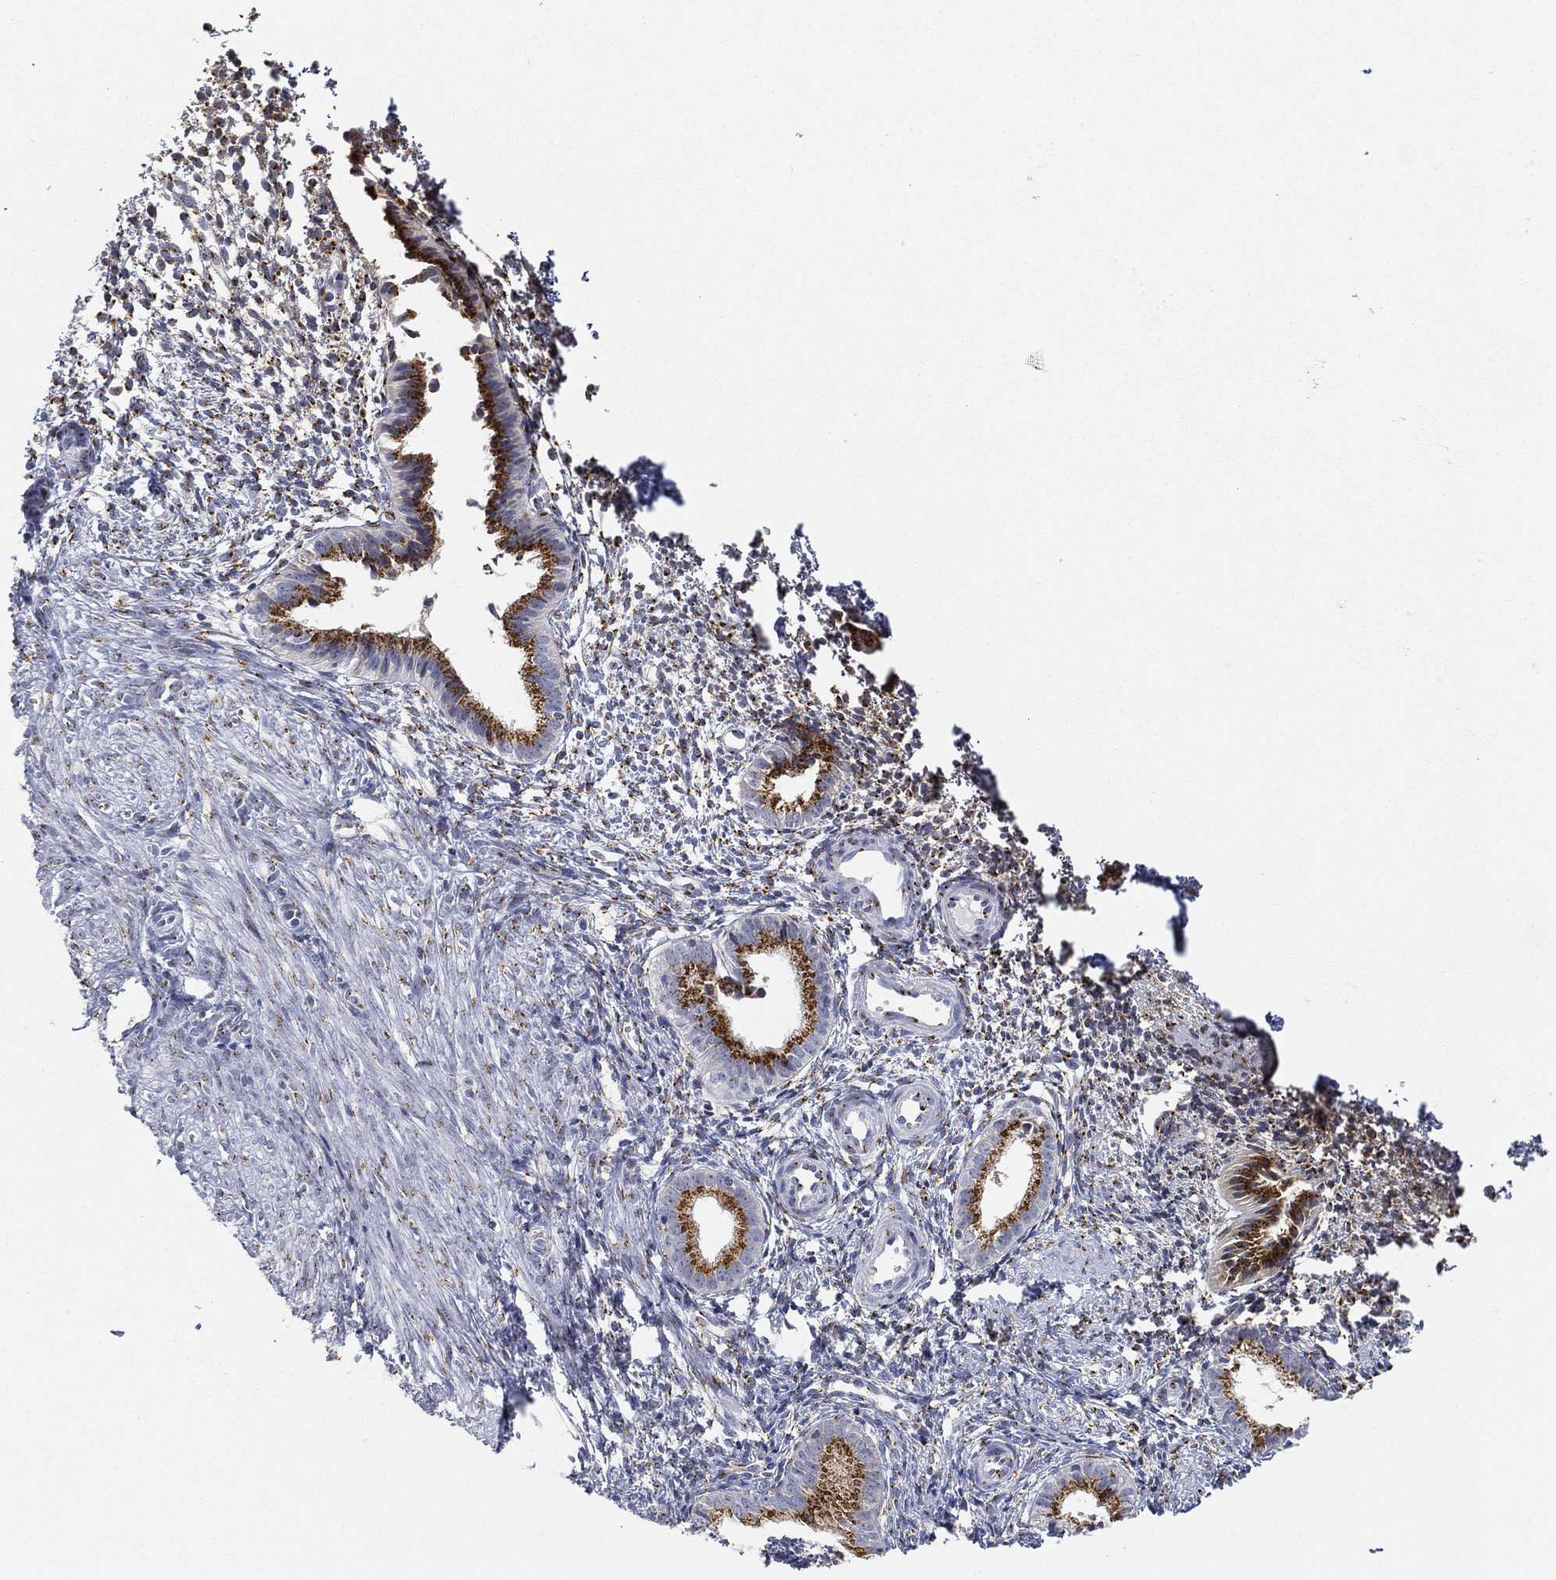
{"staining": {"intensity": "moderate", "quantity": "<25%", "location": "cytoplasmic/membranous"}, "tissue": "endometrium", "cell_type": "Cells in endometrial stroma", "image_type": "normal", "snomed": [{"axis": "morphology", "description": "Normal tissue, NOS"}, {"axis": "topography", "description": "Endometrium"}], "caption": "Protein staining of normal endometrium reveals moderate cytoplasmic/membranous expression in about <25% of cells in endometrial stroma.", "gene": "TICAM1", "patient": {"sex": "female", "age": 47}}